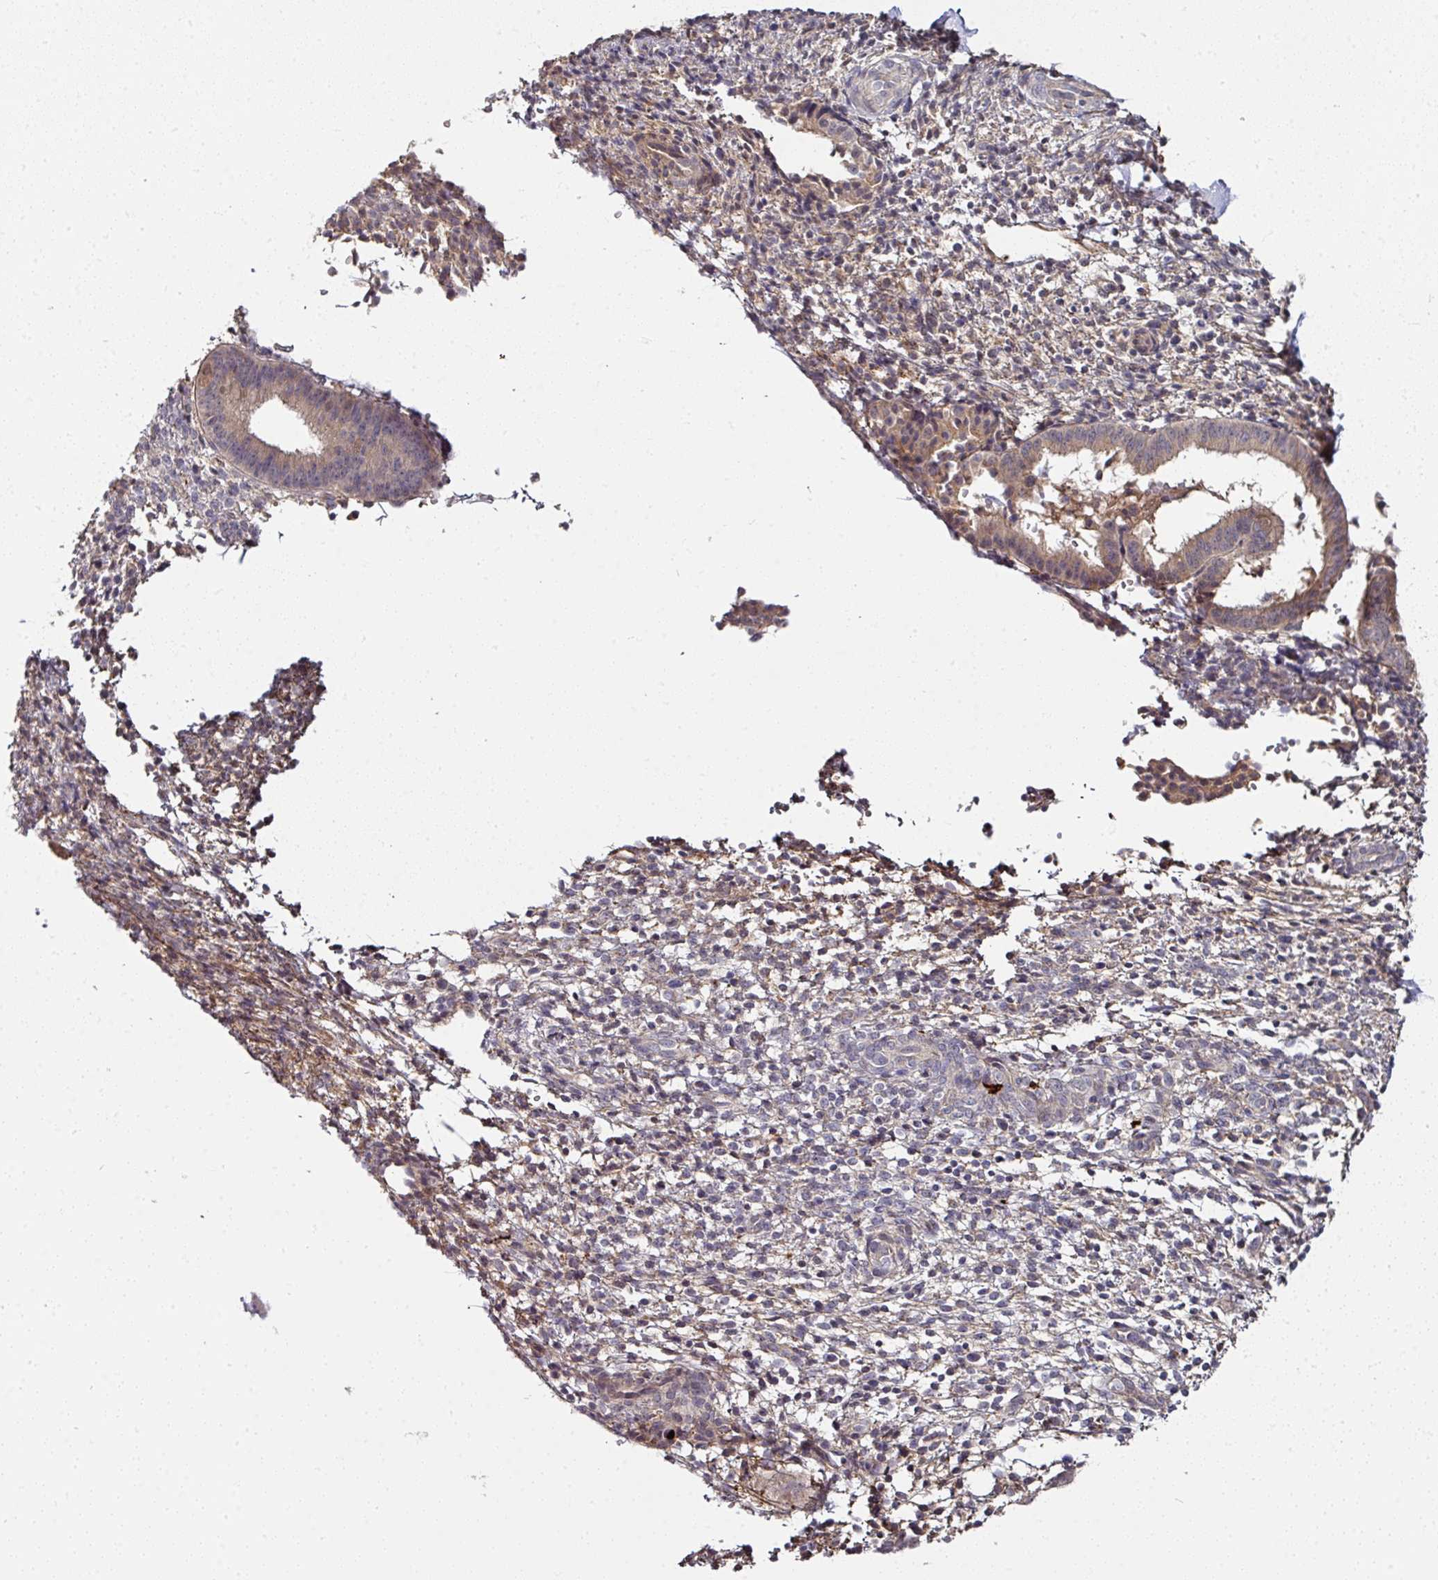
{"staining": {"intensity": "weak", "quantity": "<25%", "location": "cytoplasmic/membranous"}, "tissue": "endometrium", "cell_type": "Cells in endometrial stroma", "image_type": "normal", "snomed": [{"axis": "morphology", "description": "Normal tissue, NOS"}, {"axis": "topography", "description": "Endometrium"}], "caption": "DAB (3,3'-diaminobenzidine) immunohistochemical staining of unremarkable human endometrium demonstrates no significant expression in cells in endometrial stroma.", "gene": "CTDSP2", "patient": {"sex": "female", "age": 49}}